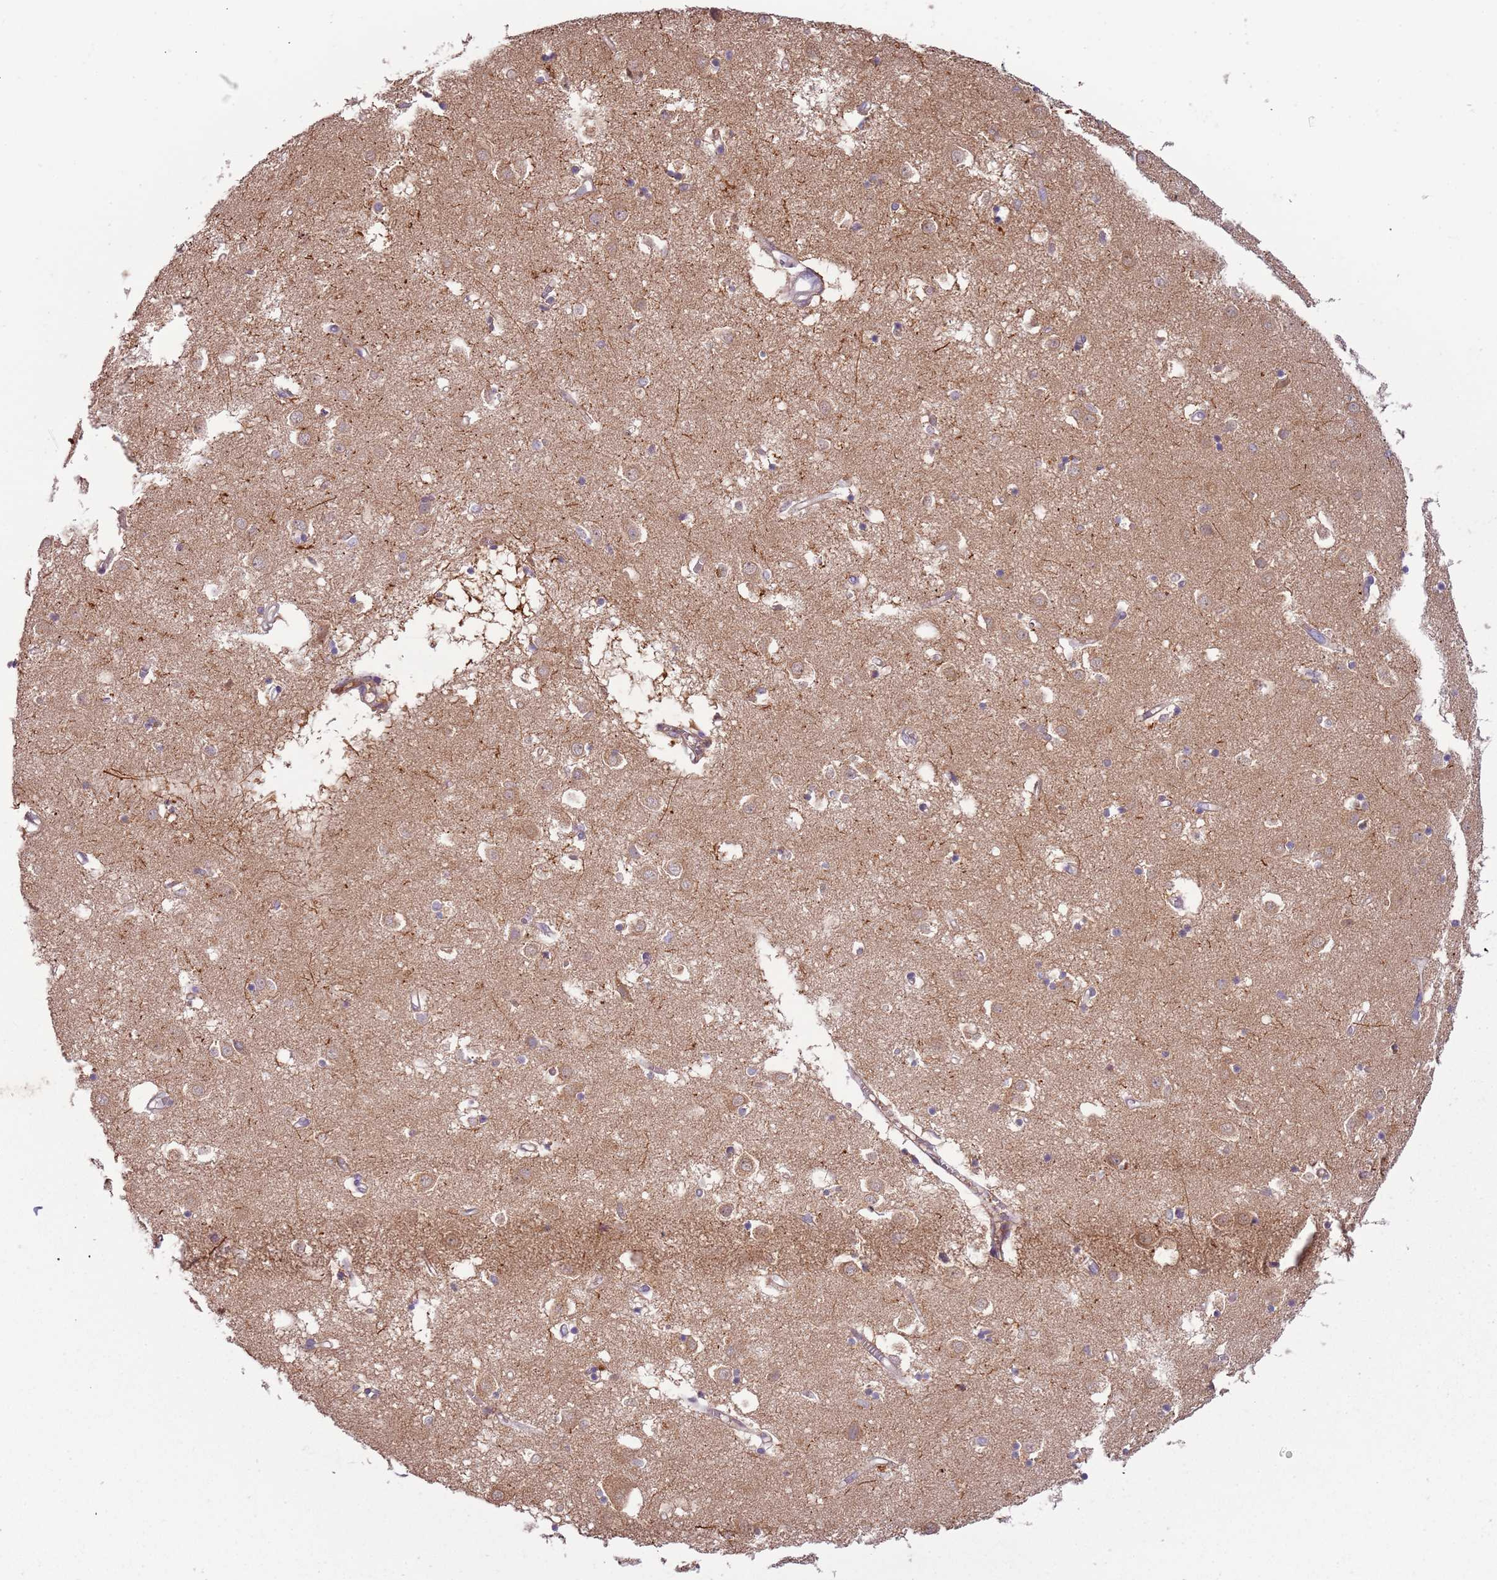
{"staining": {"intensity": "moderate", "quantity": "<25%", "location": "cytoplasmic/membranous"}, "tissue": "caudate", "cell_type": "Glial cells", "image_type": "normal", "snomed": [{"axis": "morphology", "description": "Normal tissue, NOS"}, {"axis": "topography", "description": "Lateral ventricle wall"}], "caption": "Protein analysis of benign caudate shows moderate cytoplasmic/membranous staining in approximately <25% of glial cells. The staining was performed using DAB, with brown indicating positive protein expression. Nuclei are stained blue with hematoxylin.", "gene": "FECH", "patient": {"sex": "male", "age": 70}}